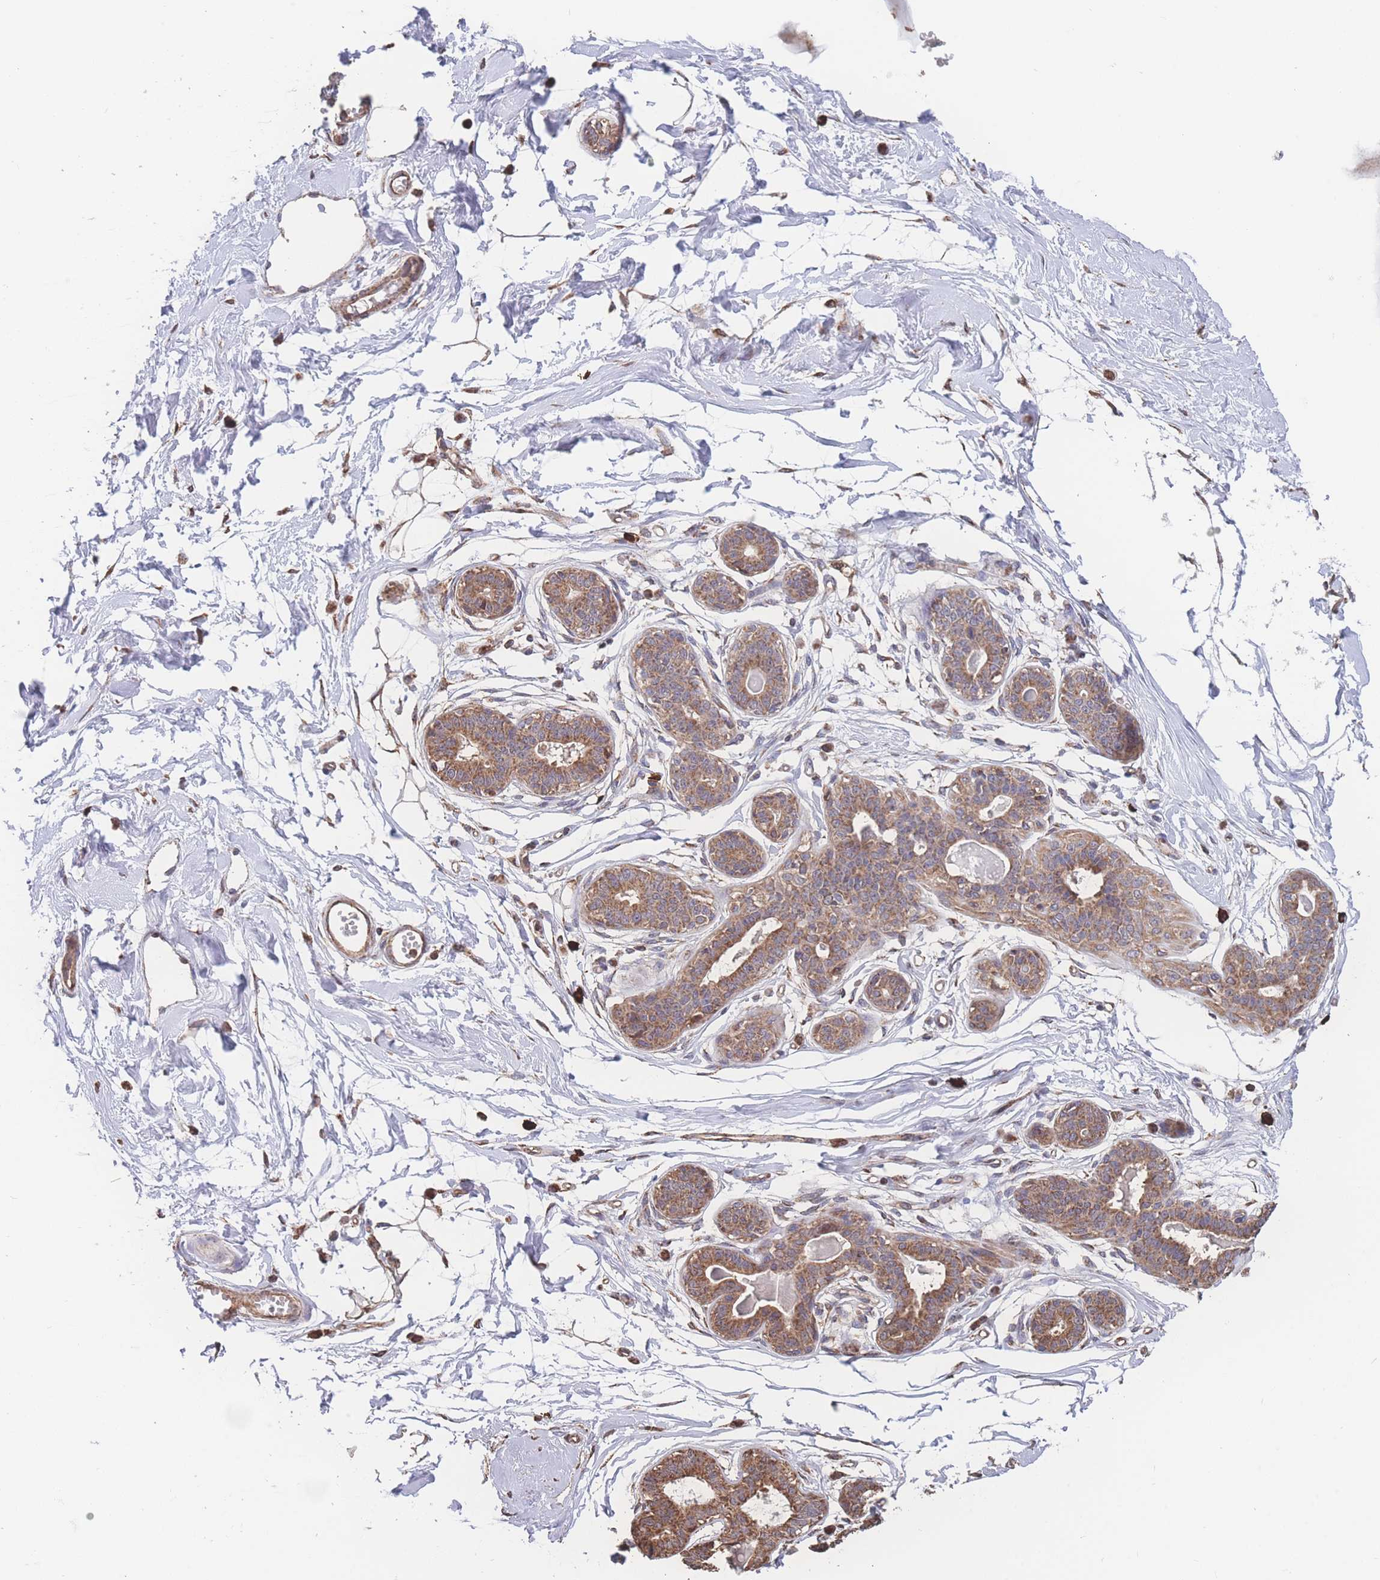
{"staining": {"intensity": "negative", "quantity": "none", "location": "none"}, "tissue": "breast", "cell_type": "Adipocytes", "image_type": "normal", "snomed": [{"axis": "morphology", "description": "Normal tissue, NOS"}, {"axis": "topography", "description": "Breast"}], "caption": "Immunohistochemistry micrograph of normal breast stained for a protein (brown), which reveals no expression in adipocytes. Brightfield microscopy of immunohistochemistry (IHC) stained with DAB (brown) and hematoxylin (blue), captured at high magnification.", "gene": "SGSM3", "patient": {"sex": "female", "age": 45}}